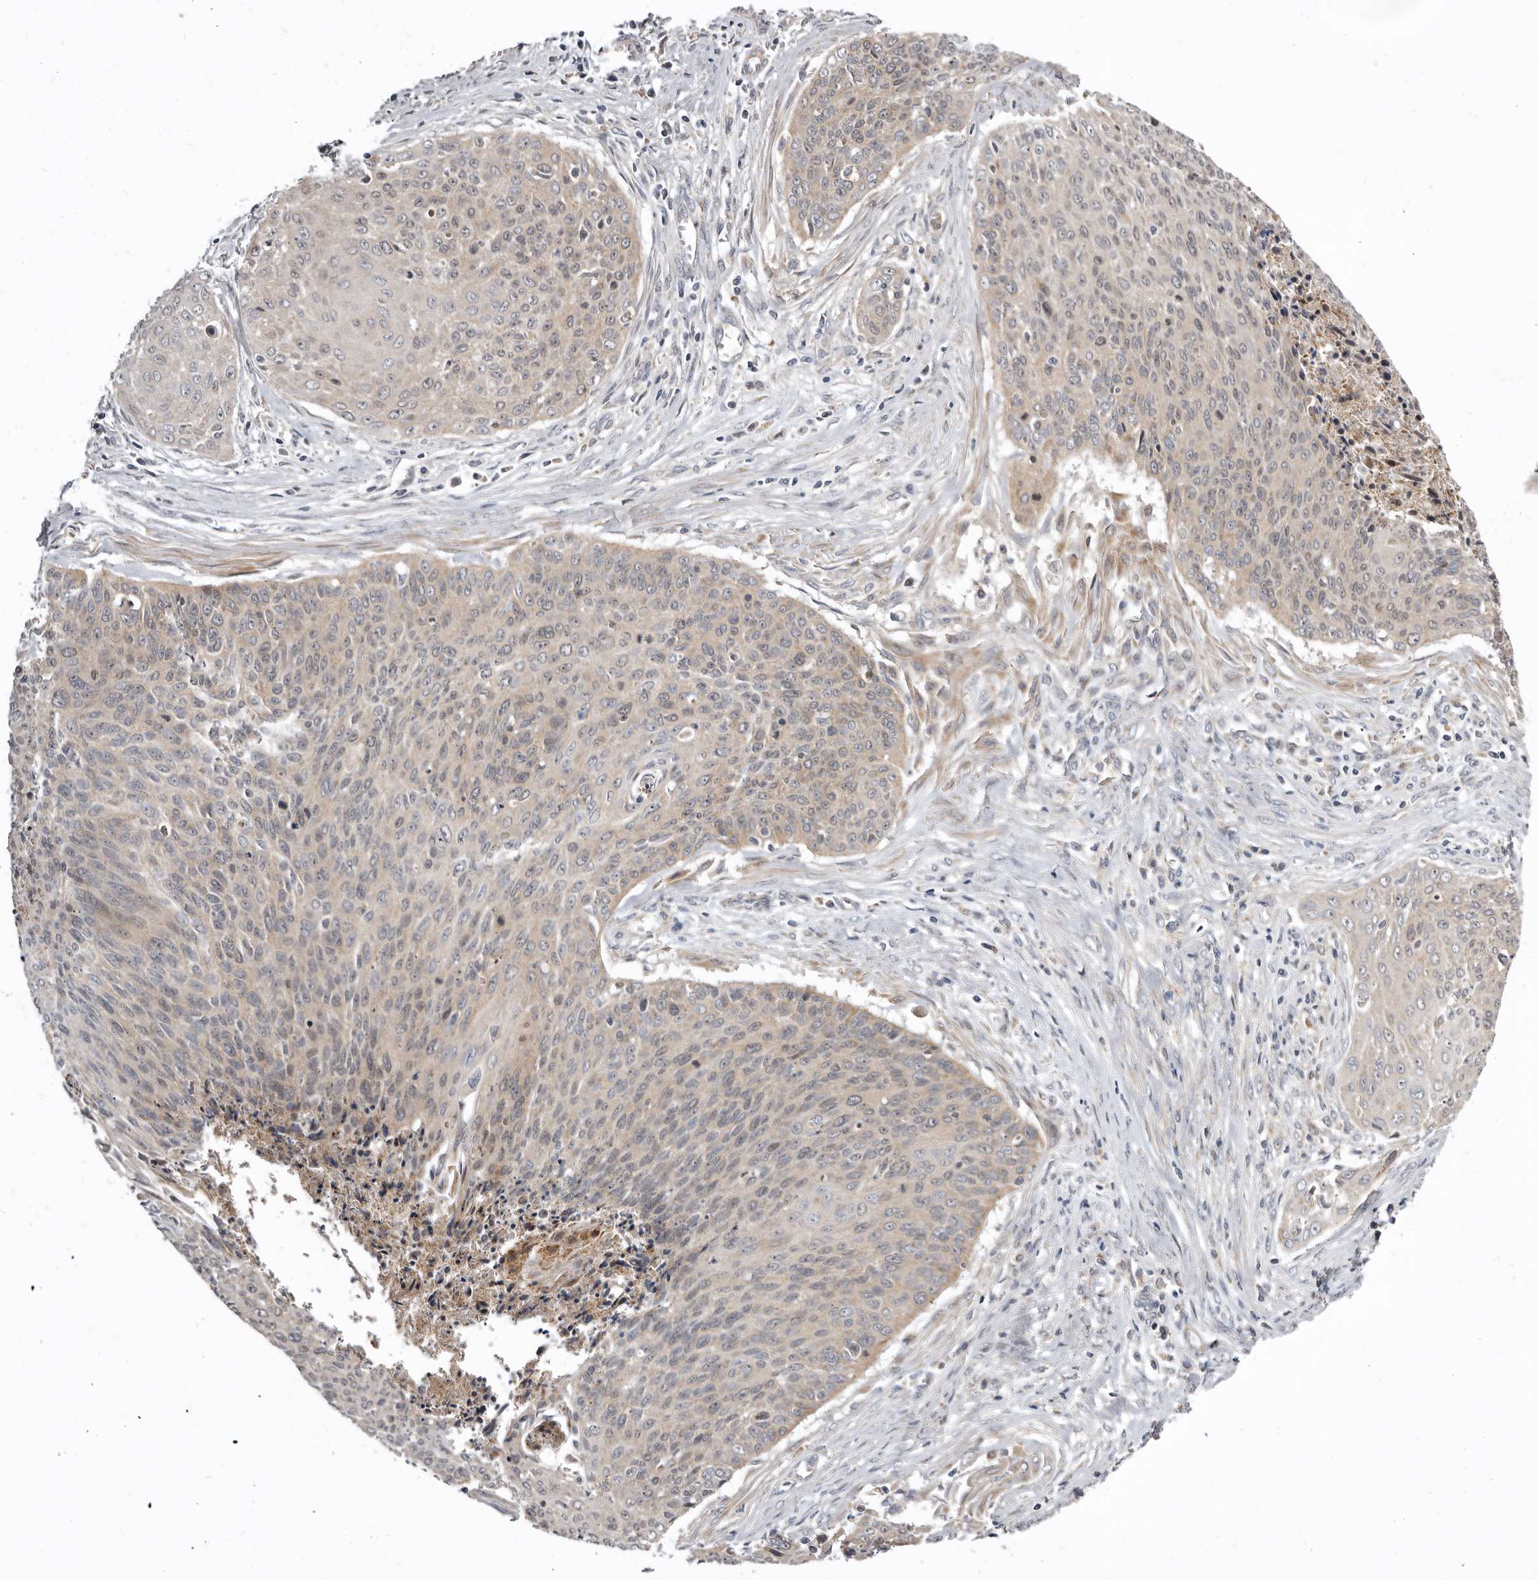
{"staining": {"intensity": "moderate", "quantity": "25%-75%", "location": "cytoplasmic/membranous"}, "tissue": "cervical cancer", "cell_type": "Tumor cells", "image_type": "cancer", "snomed": [{"axis": "morphology", "description": "Squamous cell carcinoma, NOS"}, {"axis": "topography", "description": "Cervix"}], "caption": "IHC photomicrograph of neoplastic tissue: squamous cell carcinoma (cervical) stained using immunohistochemistry (IHC) shows medium levels of moderate protein expression localized specifically in the cytoplasmic/membranous of tumor cells, appearing as a cytoplasmic/membranous brown color.", "gene": "SMC4", "patient": {"sex": "female", "age": 55}}